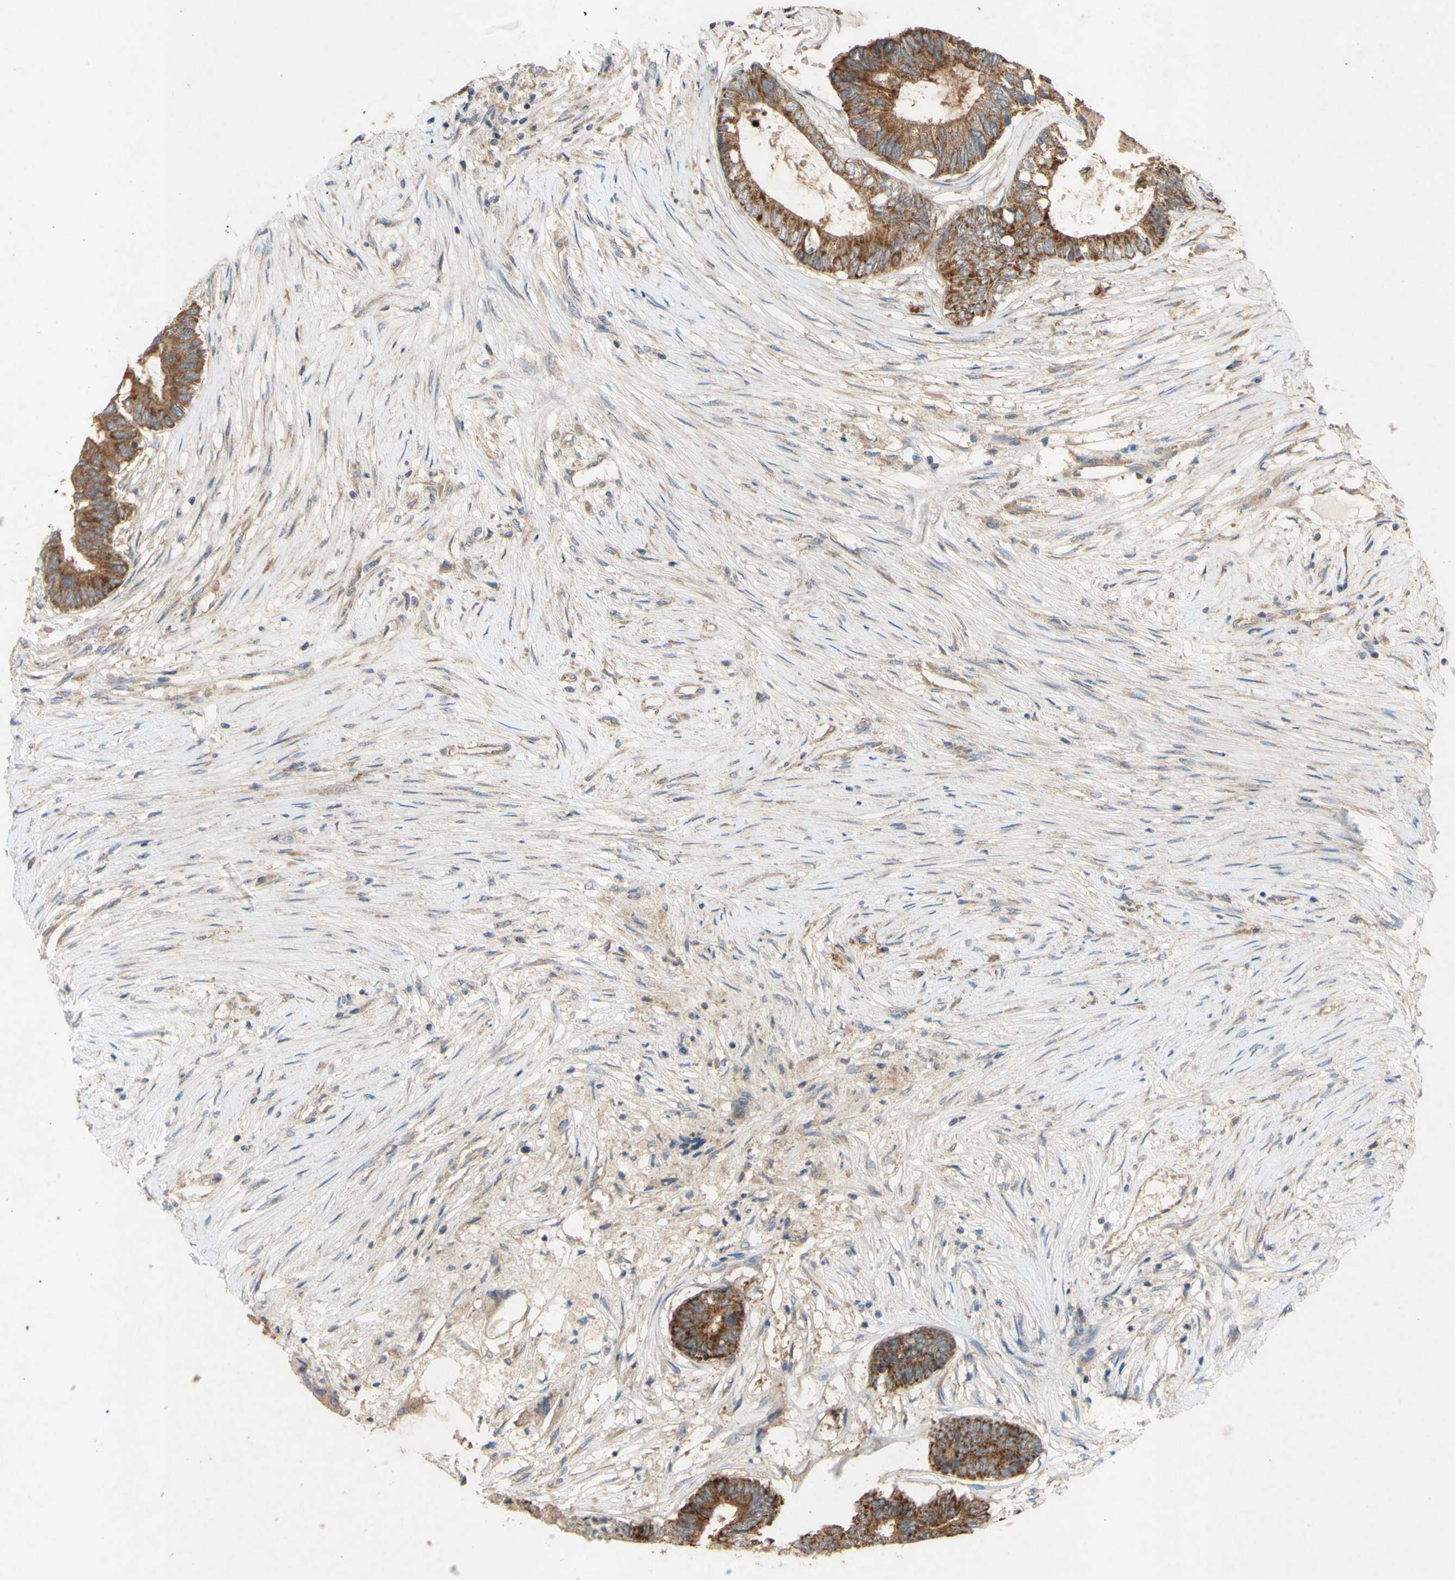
{"staining": {"intensity": "moderate", "quantity": ">75%", "location": "cytoplasmic/membranous"}, "tissue": "colorectal cancer", "cell_type": "Tumor cells", "image_type": "cancer", "snomed": [{"axis": "morphology", "description": "Adenocarcinoma, NOS"}, {"axis": "topography", "description": "Rectum"}], "caption": "IHC staining of adenocarcinoma (colorectal), which reveals medium levels of moderate cytoplasmic/membranous expression in about >75% of tumor cells indicating moderate cytoplasmic/membranous protein expression. The staining was performed using DAB (3,3'-diaminobenzidine) (brown) for protein detection and nuclei were counterstained in hematoxylin (blue).", "gene": "TST", "patient": {"sex": "male", "age": 63}}